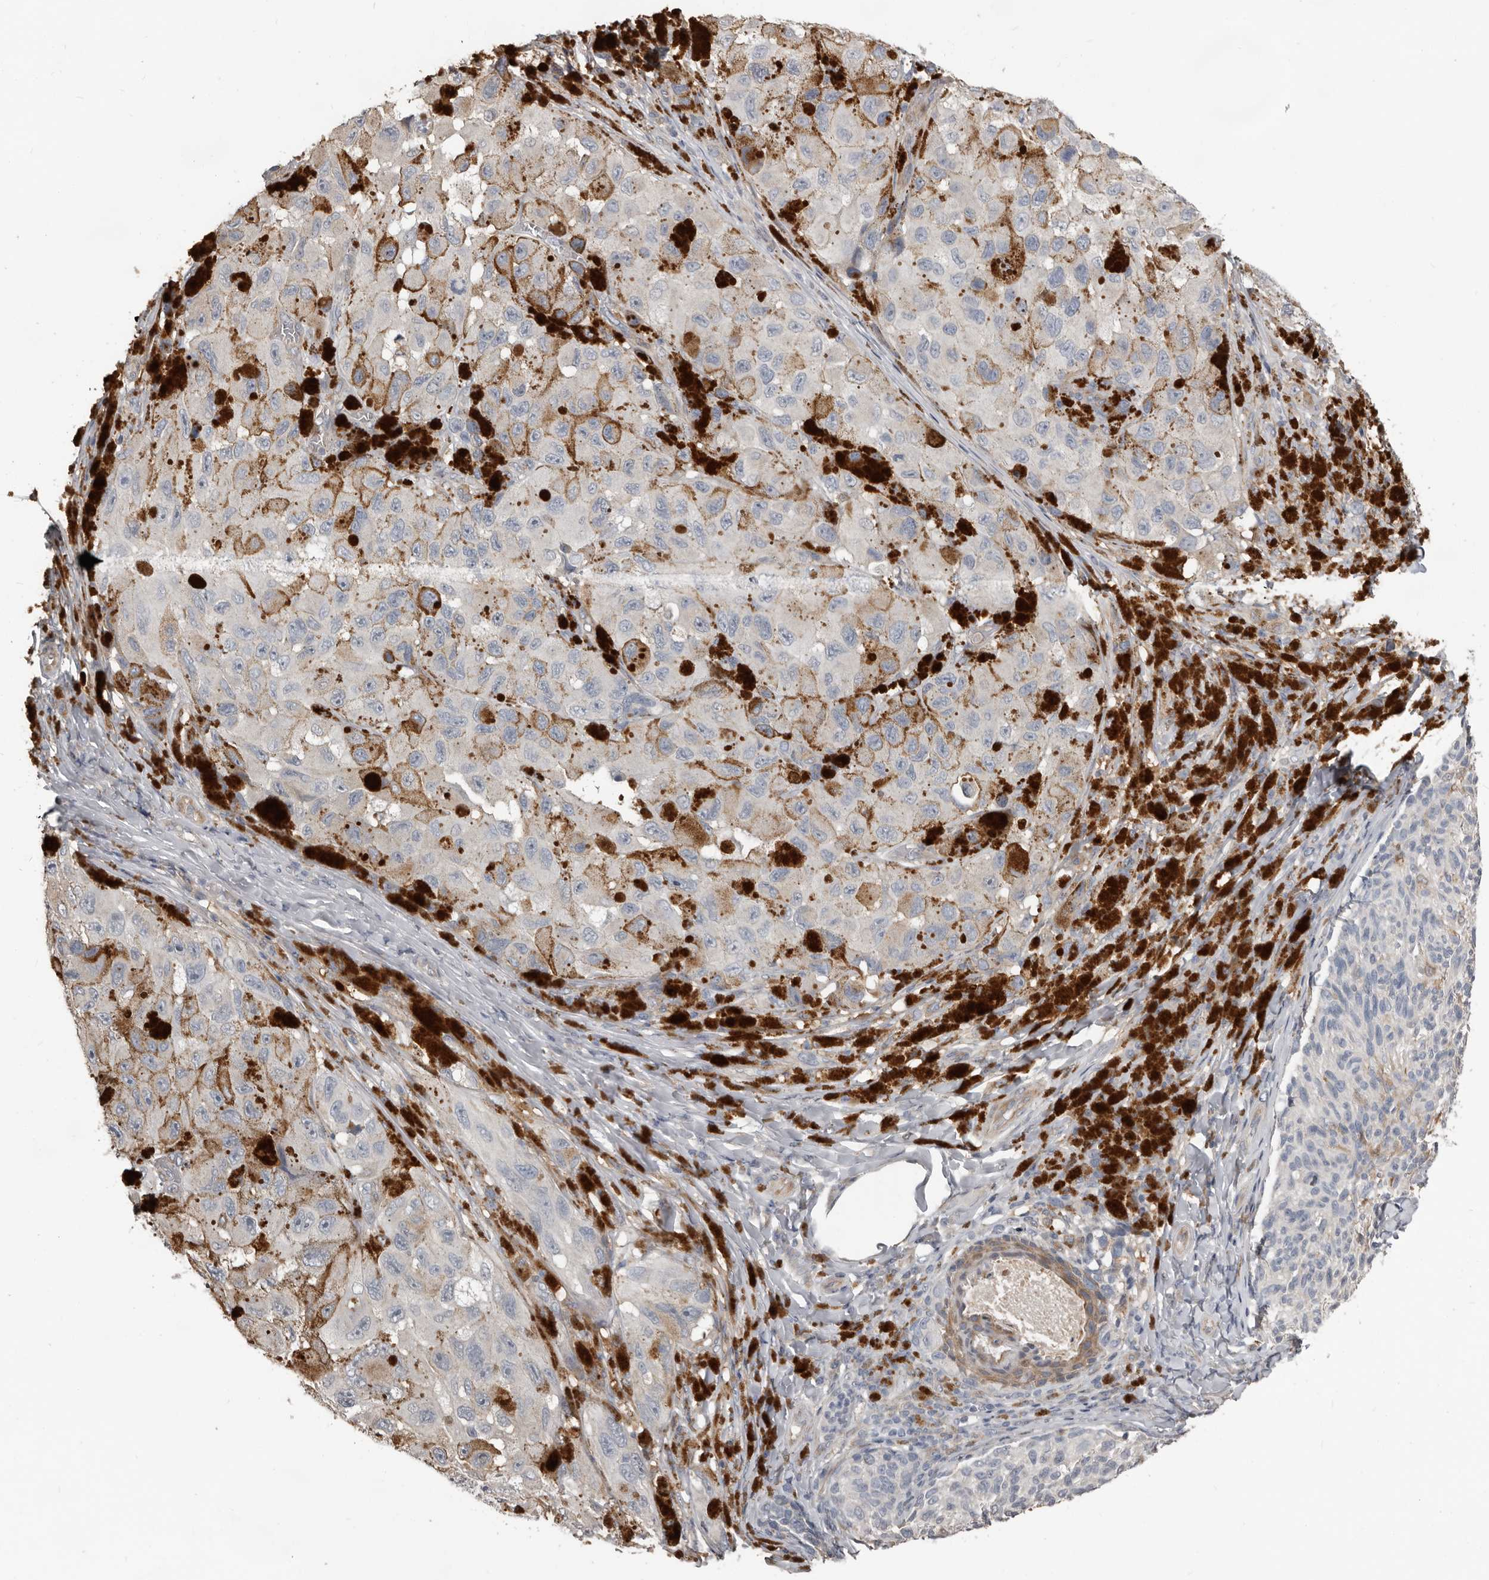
{"staining": {"intensity": "negative", "quantity": "none", "location": "none"}, "tissue": "melanoma", "cell_type": "Tumor cells", "image_type": "cancer", "snomed": [{"axis": "morphology", "description": "Malignant melanoma, NOS"}, {"axis": "topography", "description": "Skin"}], "caption": "High magnification brightfield microscopy of melanoma stained with DAB (brown) and counterstained with hematoxylin (blue): tumor cells show no significant staining.", "gene": "KCNJ8", "patient": {"sex": "female", "age": 73}}